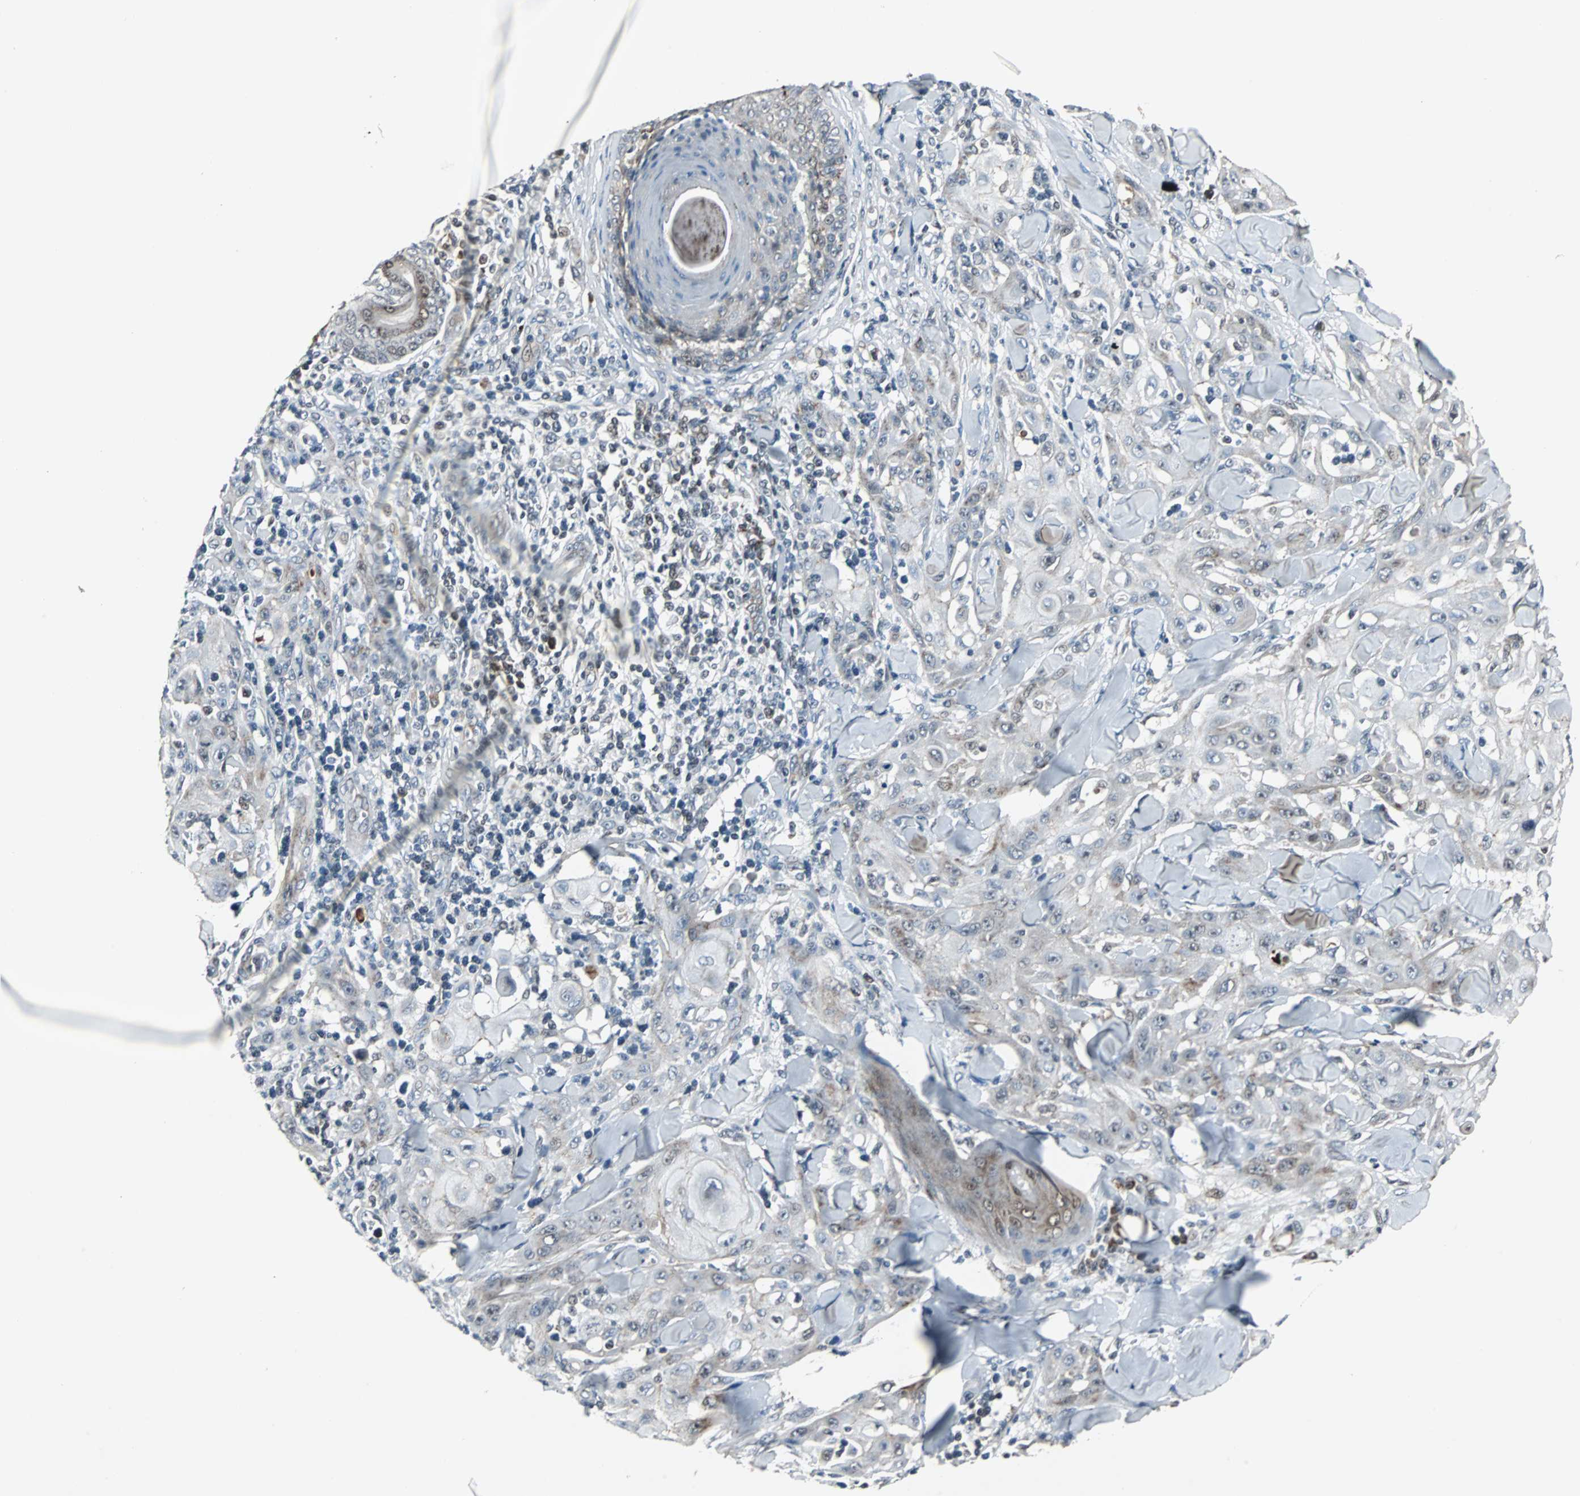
{"staining": {"intensity": "weak", "quantity": "<25%", "location": "cytoplasmic/membranous"}, "tissue": "skin cancer", "cell_type": "Tumor cells", "image_type": "cancer", "snomed": [{"axis": "morphology", "description": "Squamous cell carcinoma, NOS"}, {"axis": "topography", "description": "Skin"}], "caption": "This is an immunohistochemistry micrograph of human skin cancer. There is no positivity in tumor cells.", "gene": "MRPL40", "patient": {"sex": "male", "age": 24}}